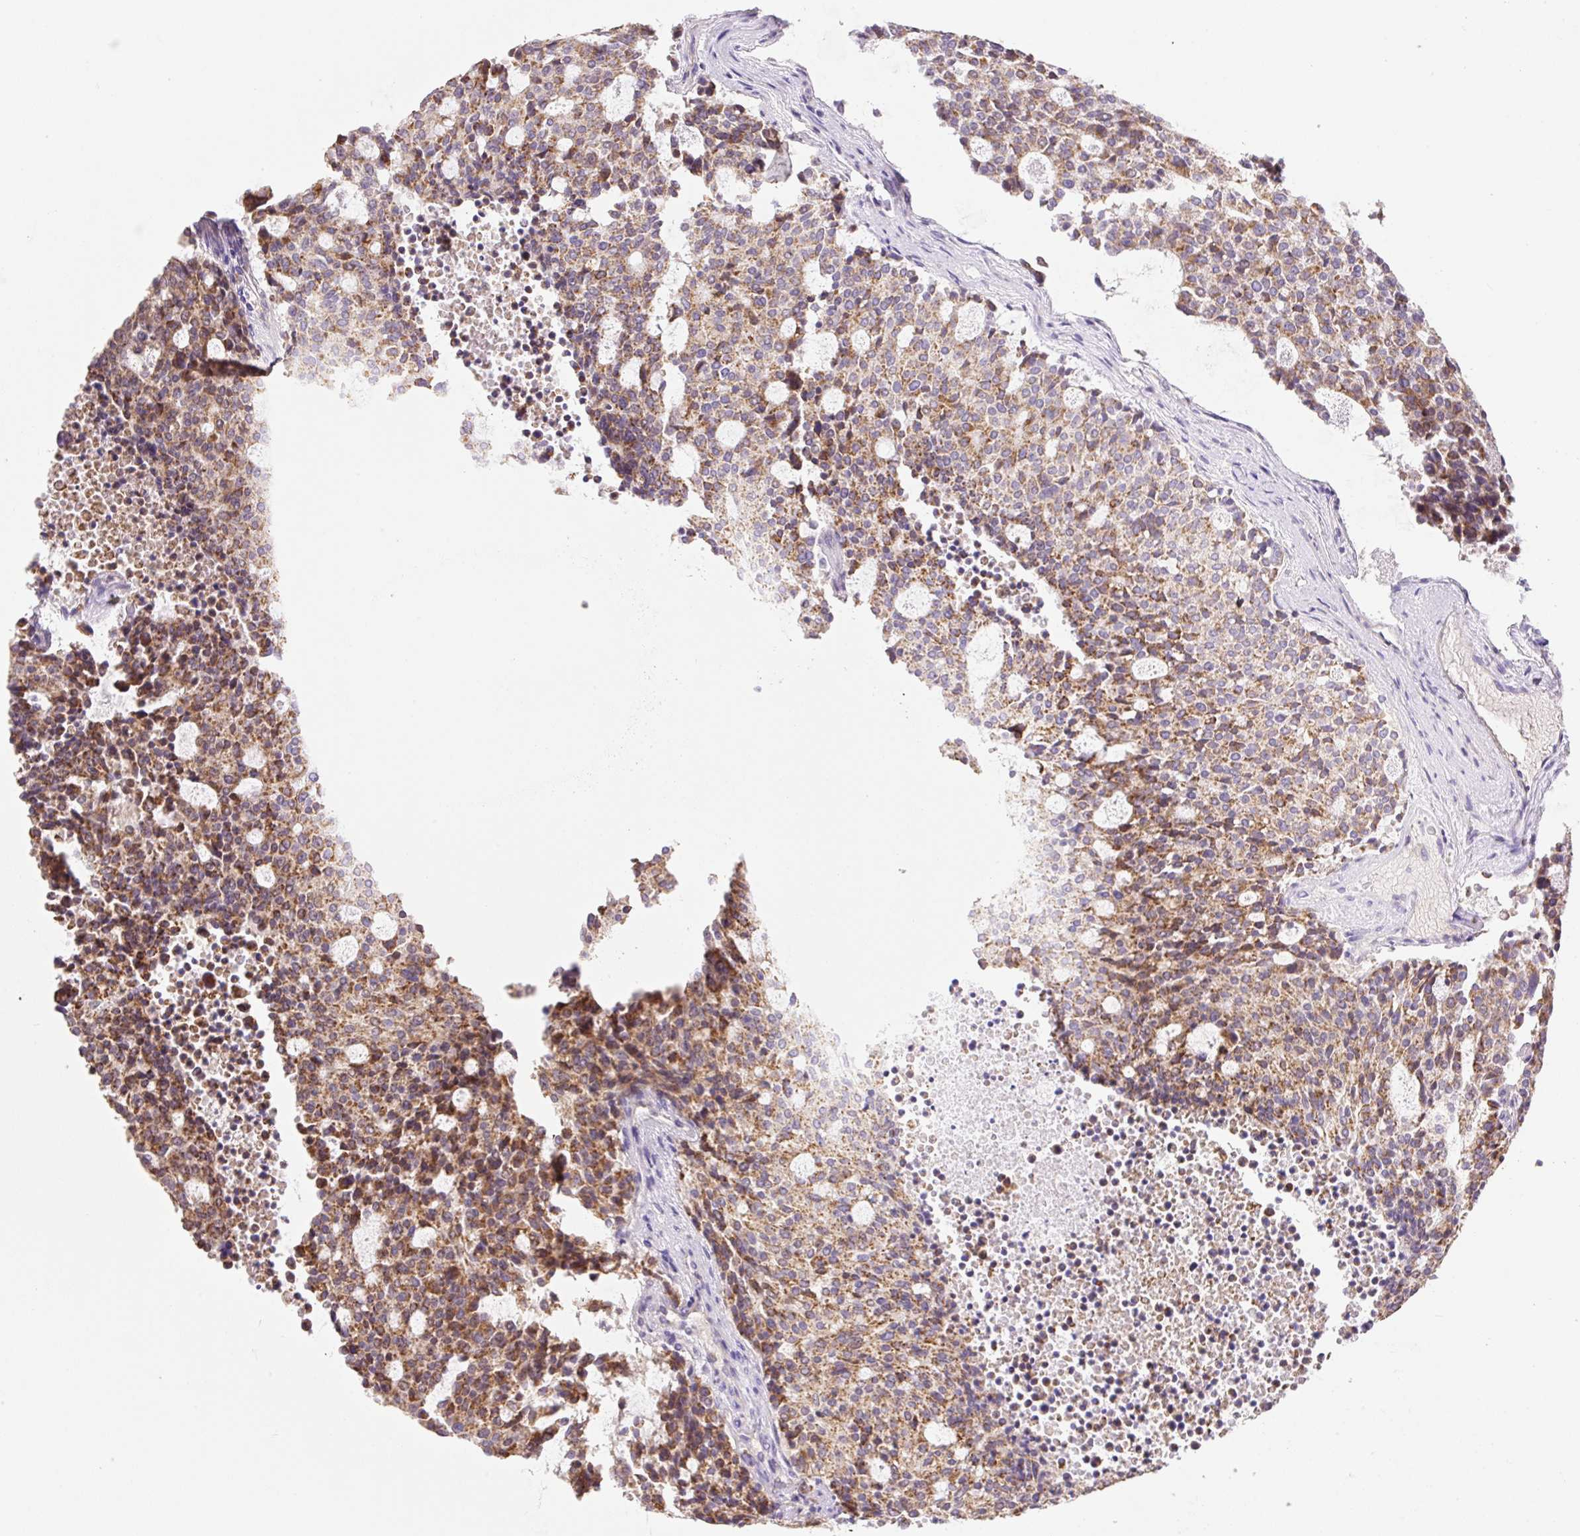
{"staining": {"intensity": "moderate", "quantity": ">75%", "location": "cytoplasmic/membranous"}, "tissue": "carcinoid", "cell_type": "Tumor cells", "image_type": "cancer", "snomed": [{"axis": "morphology", "description": "Carcinoid, malignant, NOS"}, {"axis": "topography", "description": "Pancreas"}], "caption": "Protein staining of malignant carcinoid tissue reveals moderate cytoplasmic/membranous expression in about >75% of tumor cells.", "gene": "COPZ2", "patient": {"sex": "female", "age": 54}}